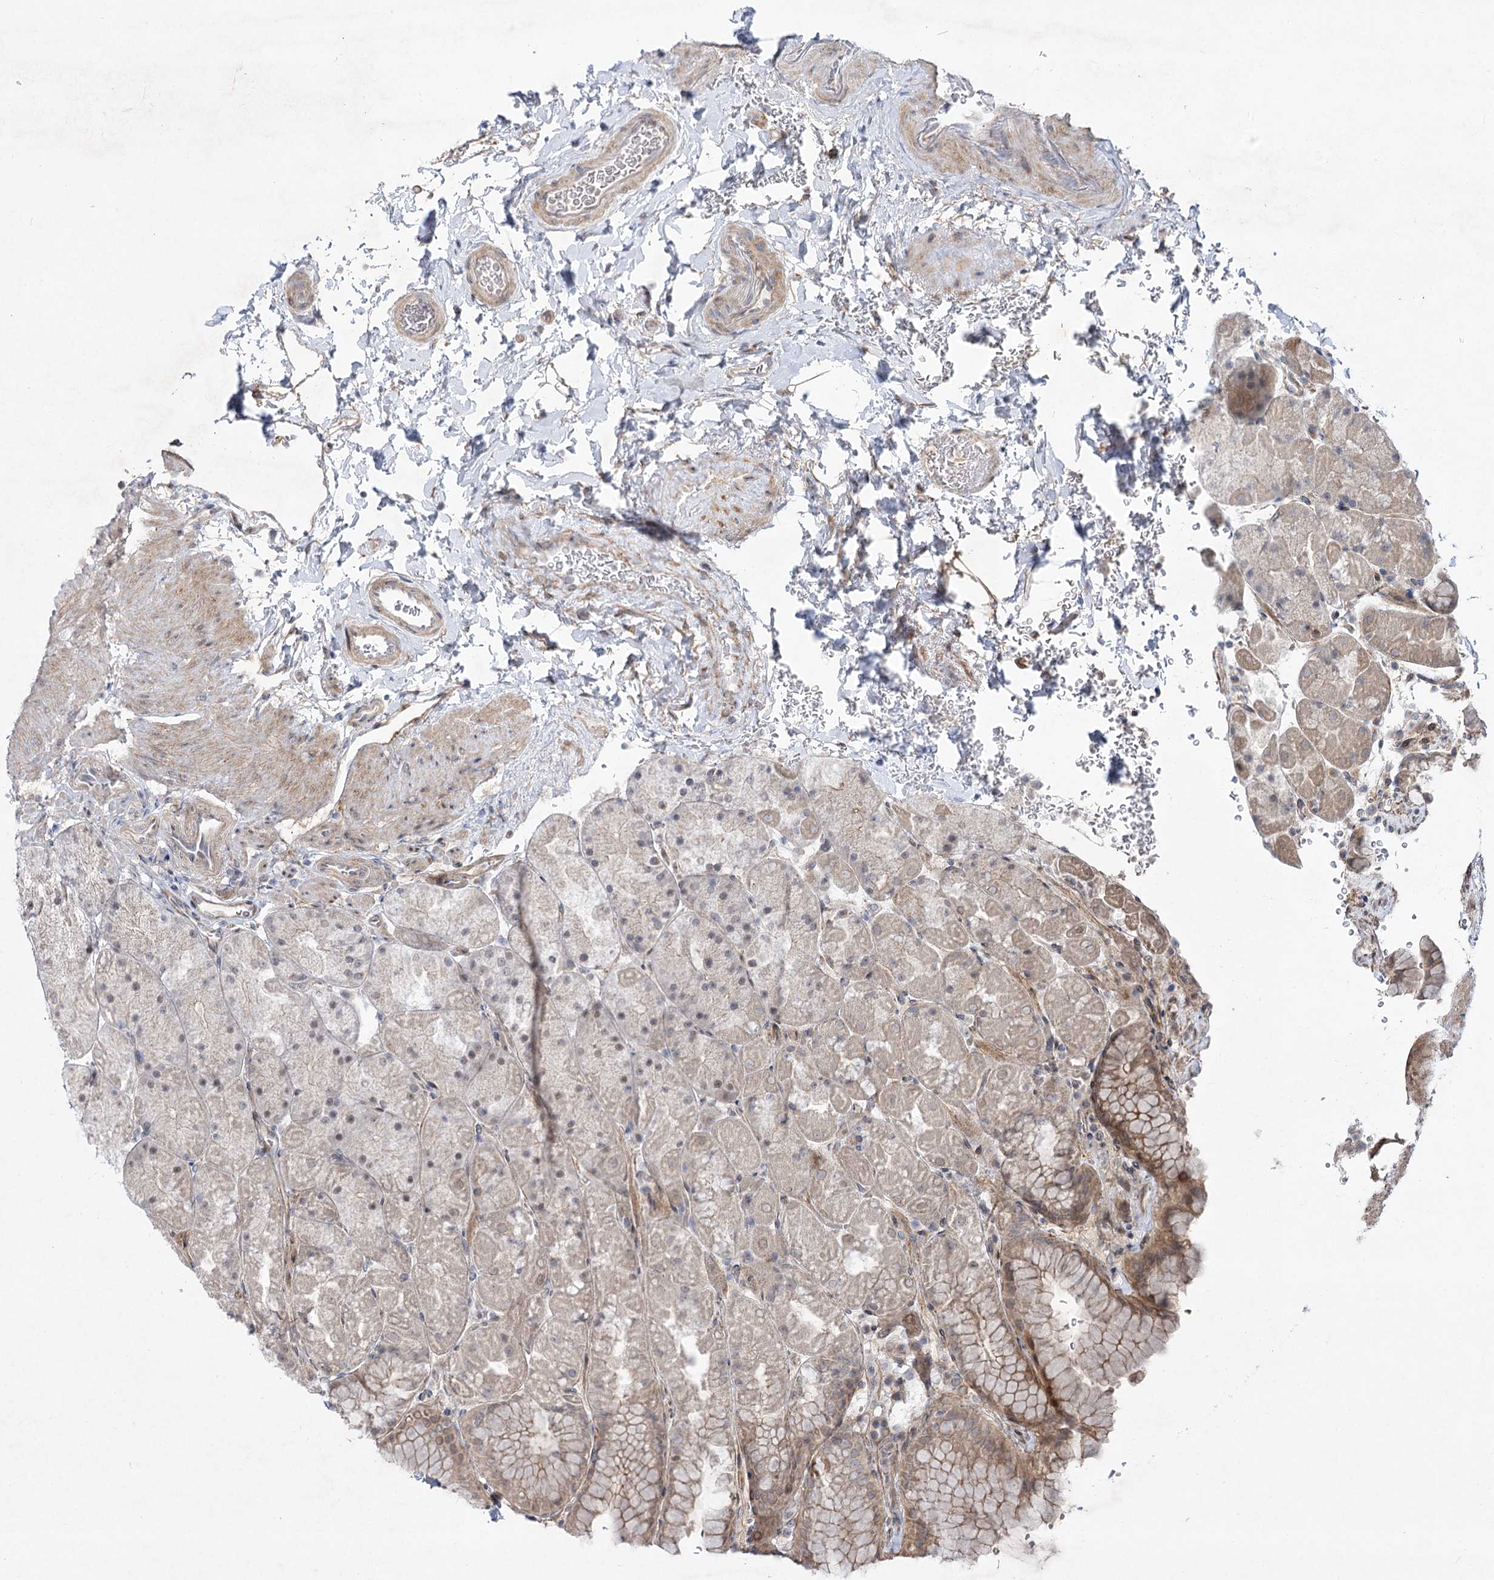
{"staining": {"intensity": "moderate", "quantity": "25%-75%", "location": "cytoplasmic/membranous"}, "tissue": "stomach", "cell_type": "Glandular cells", "image_type": "normal", "snomed": [{"axis": "morphology", "description": "Normal tissue, NOS"}, {"axis": "topography", "description": "Stomach, upper"}, {"axis": "topography", "description": "Stomach, lower"}], "caption": "Moderate cytoplasmic/membranous positivity for a protein is seen in approximately 25%-75% of glandular cells of unremarkable stomach using immunohistochemistry (IHC).", "gene": "SH3BP5L", "patient": {"sex": "male", "age": 67}}